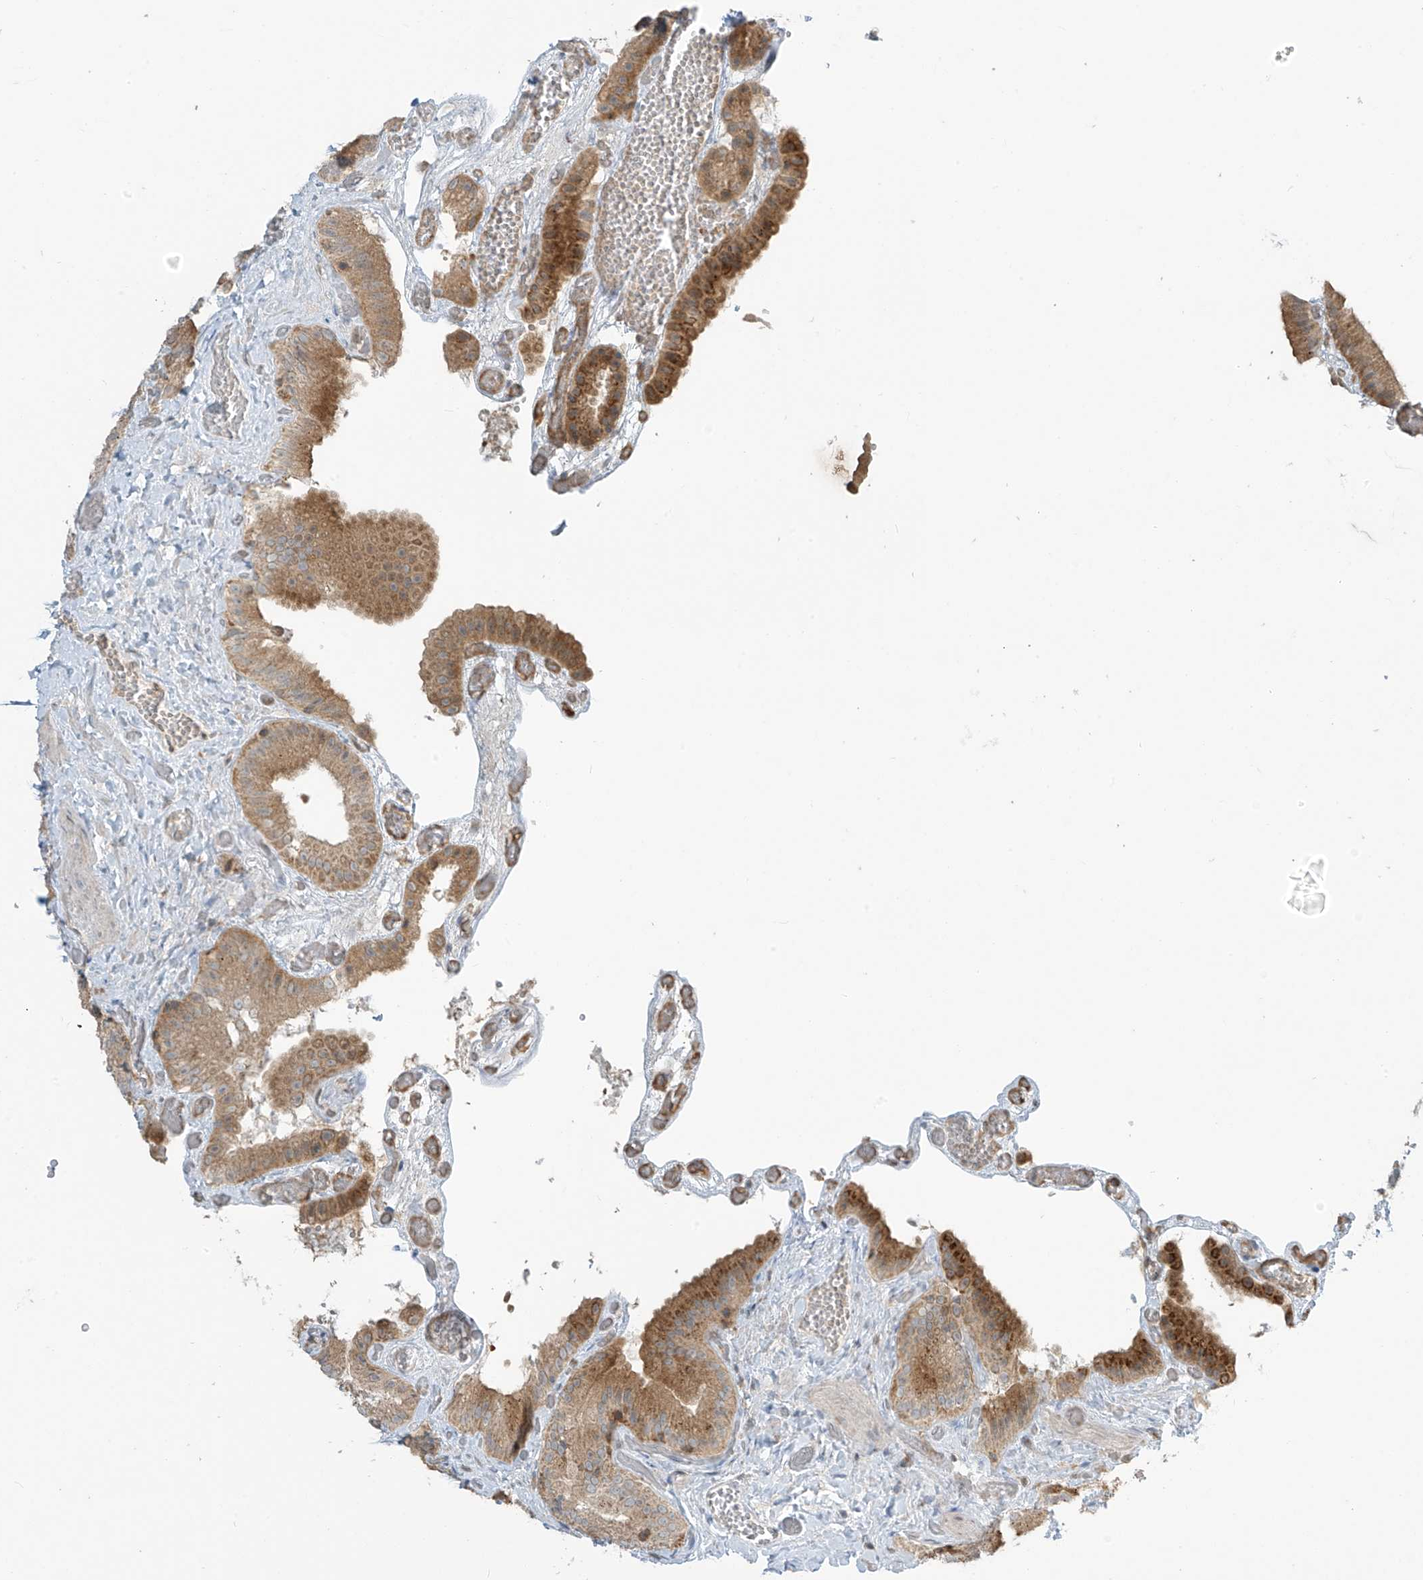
{"staining": {"intensity": "moderate", "quantity": ">75%", "location": "cytoplasmic/membranous"}, "tissue": "gallbladder", "cell_type": "Glandular cells", "image_type": "normal", "snomed": [{"axis": "morphology", "description": "Normal tissue, NOS"}, {"axis": "topography", "description": "Gallbladder"}], "caption": "The micrograph shows staining of unremarkable gallbladder, revealing moderate cytoplasmic/membranous protein positivity (brown color) within glandular cells. The staining was performed using DAB (3,3'-diaminobenzidine), with brown indicating positive protein expression. Nuclei are stained blue with hematoxylin.", "gene": "PARVG", "patient": {"sex": "female", "age": 64}}